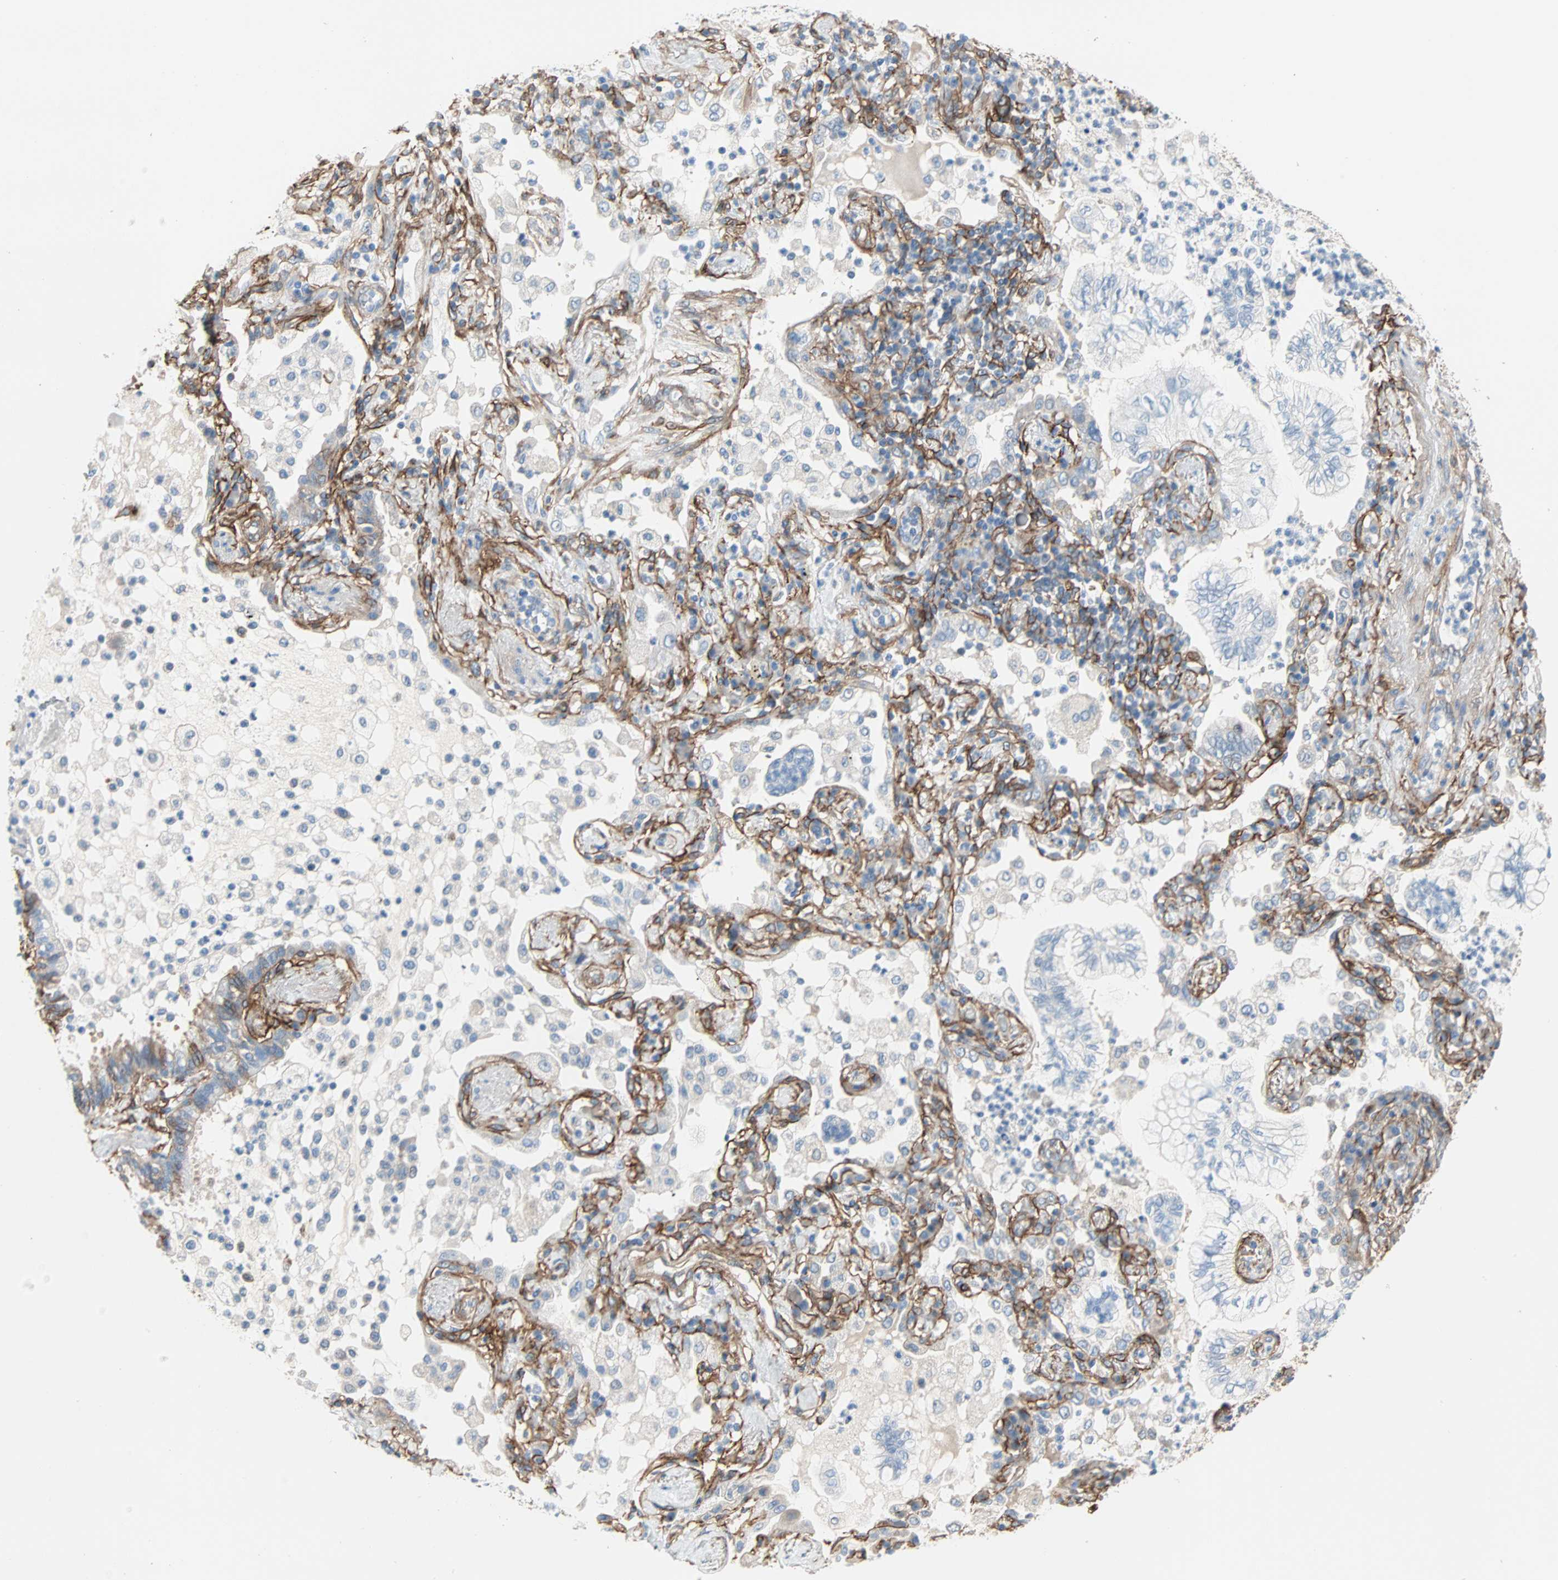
{"staining": {"intensity": "negative", "quantity": "none", "location": "none"}, "tissue": "lung cancer", "cell_type": "Tumor cells", "image_type": "cancer", "snomed": [{"axis": "morphology", "description": "Normal tissue, NOS"}, {"axis": "morphology", "description": "Adenocarcinoma, NOS"}, {"axis": "topography", "description": "Bronchus"}, {"axis": "topography", "description": "Lung"}], "caption": "Histopathology image shows no protein expression in tumor cells of lung cancer tissue. (IHC, brightfield microscopy, high magnification).", "gene": "EPB41L2", "patient": {"sex": "female", "age": 70}}